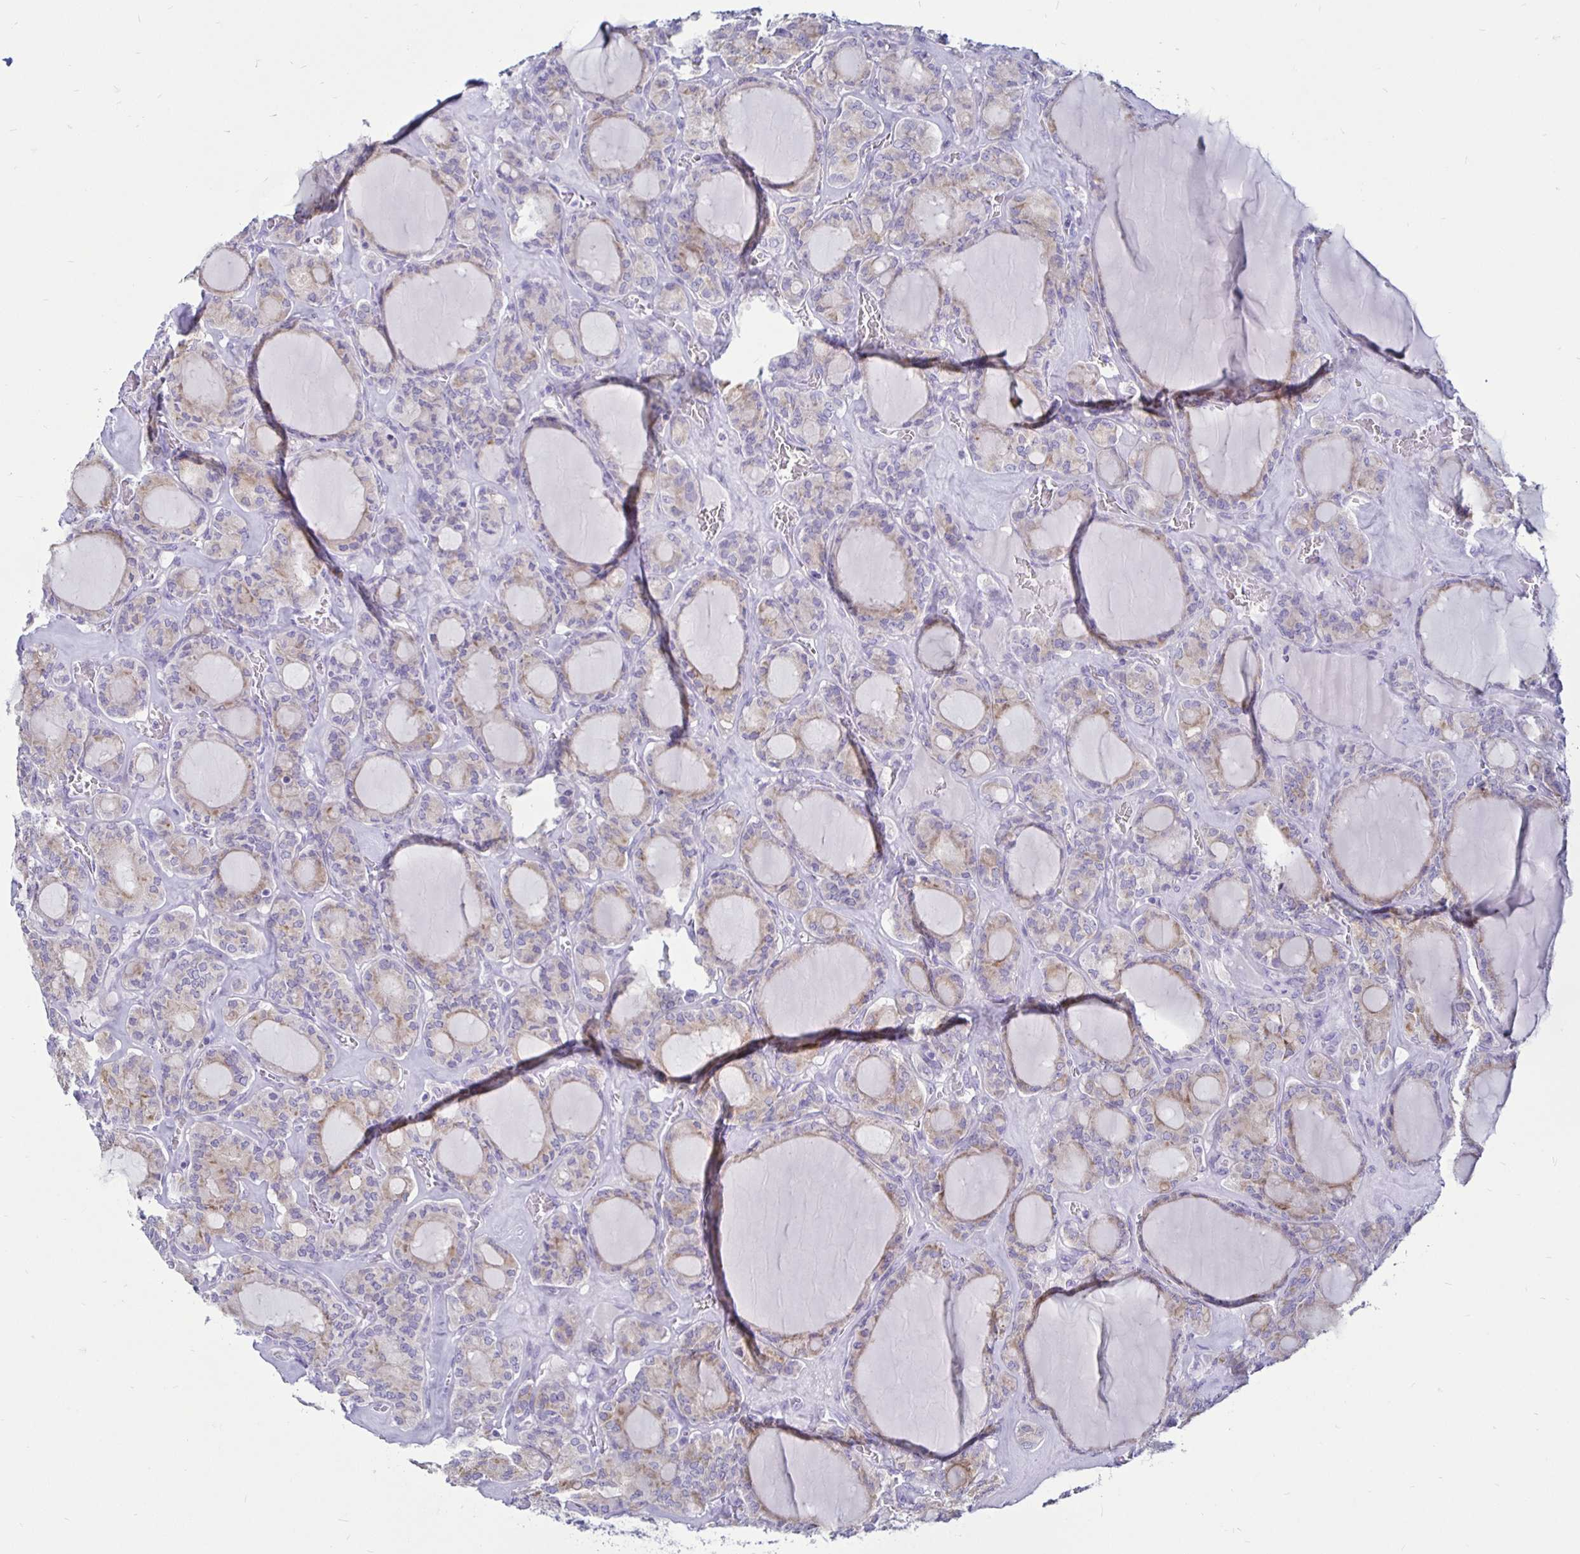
{"staining": {"intensity": "weak", "quantity": "25%-75%", "location": "cytoplasmic/membranous"}, "tissue": "thyroid cancer", "cell_type": "Tumor cells", "image_type": "cancer", "snomed": [{"axis": "morphology", "description": "Papillary adenocarcinoma, NOS"}, {"axis": "topography", "description": "Thyroid gland"}], "caption": "DAB immunohistochemical staining of human papillary adenocarcinoma (thyroid) demonstrates weak cytoplasmic/membranous protein expression in about 25%-75% of tumor cells.", "gene": "TIMP1", "patient": {"sex": "male", "age": 87}}